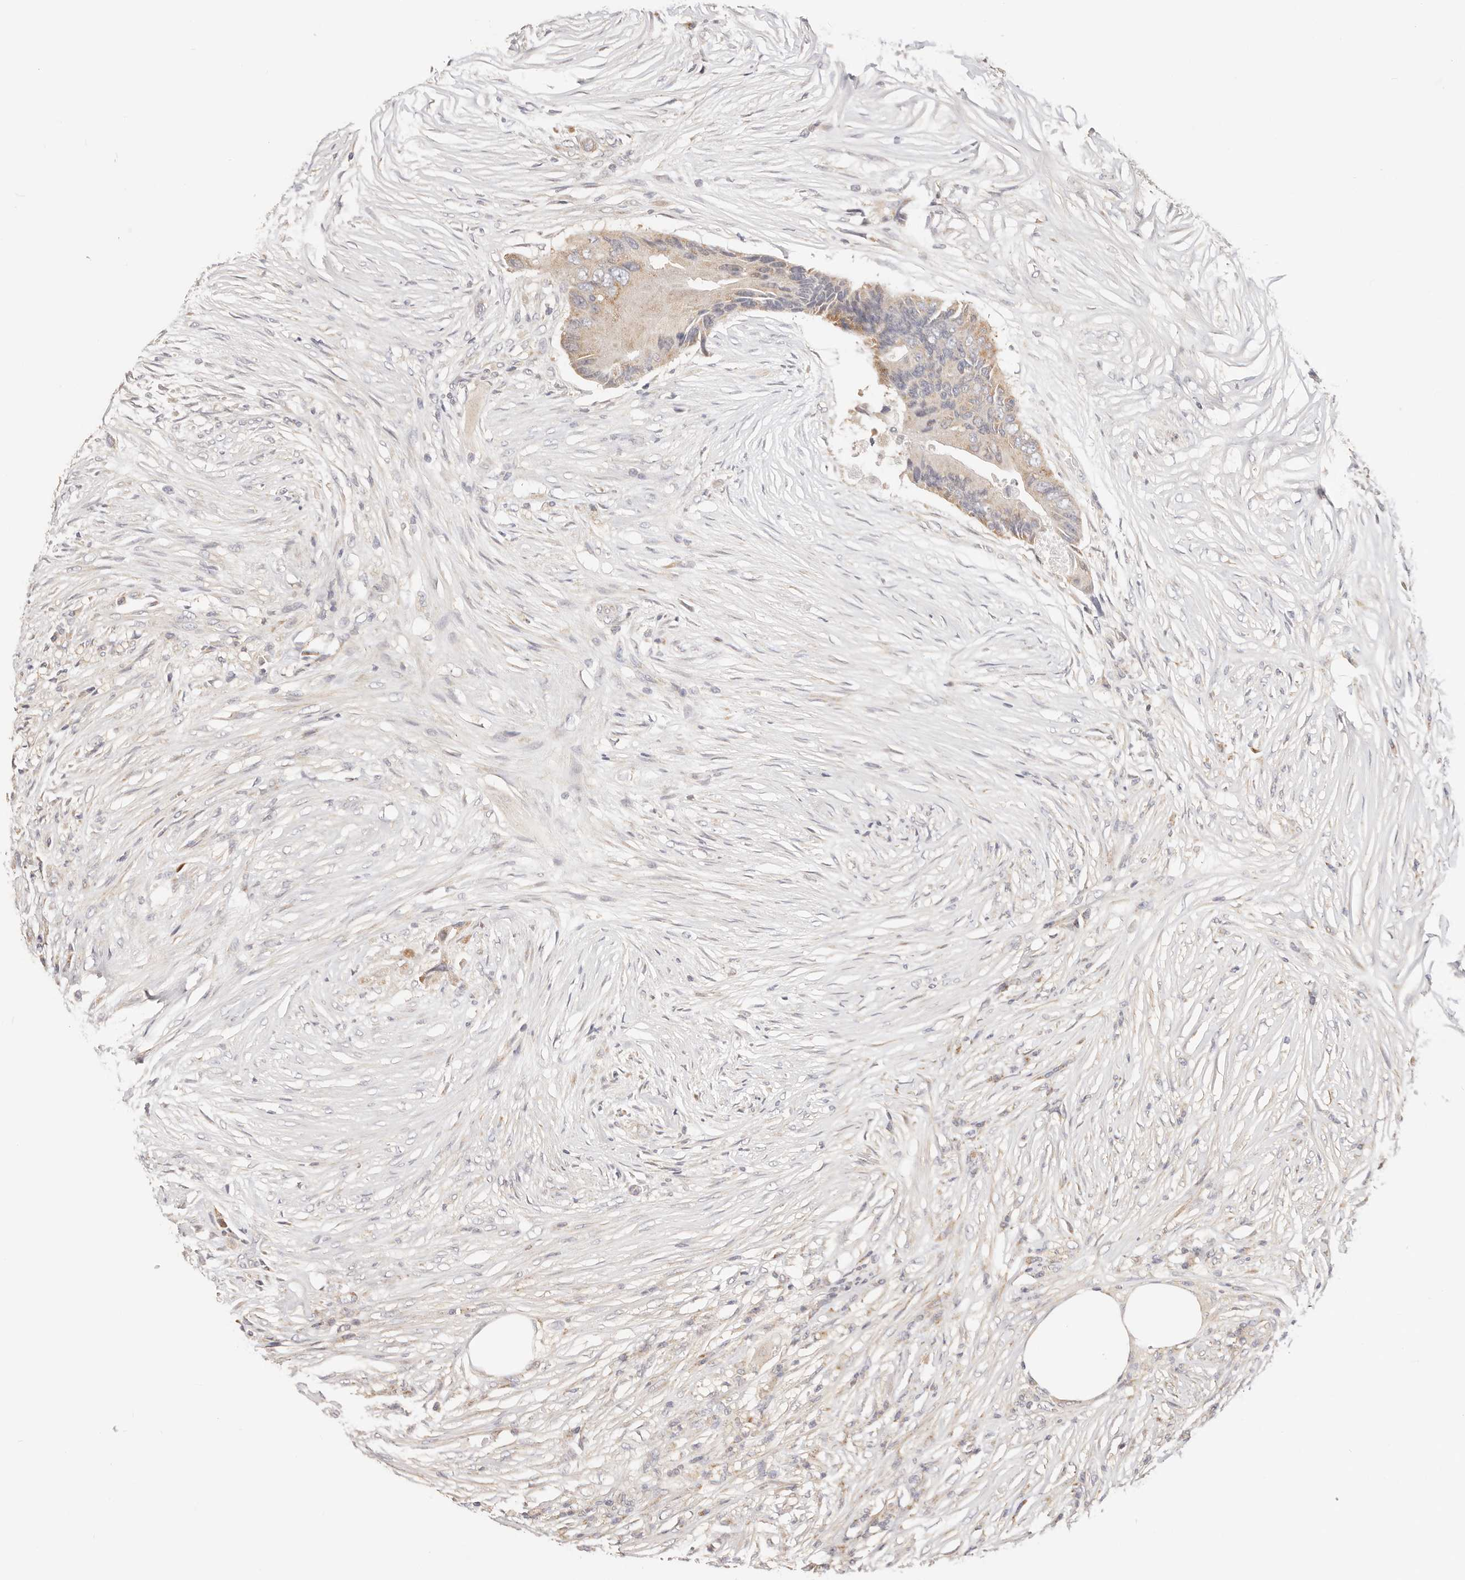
{"staining": {"intensity": "weak", "quantity": "<25%", "location": "cytoplasmic/membranous"}, "tissue": "colorectal cancer", "cell_type": "Tumor cells", "image_type": "cancer", "snomed": [{"axis": "morphology", "description": "Adenocarcinoma, NOS"}, {"axis": "topography", "description": "Colon"}], "caption": "The photomicrograph displays no significant staining in tumor cells of colorectal cancer (adenocarcinoma).", "gene": "KCMF1", "patient": {"sex": "male", "age": 71}}